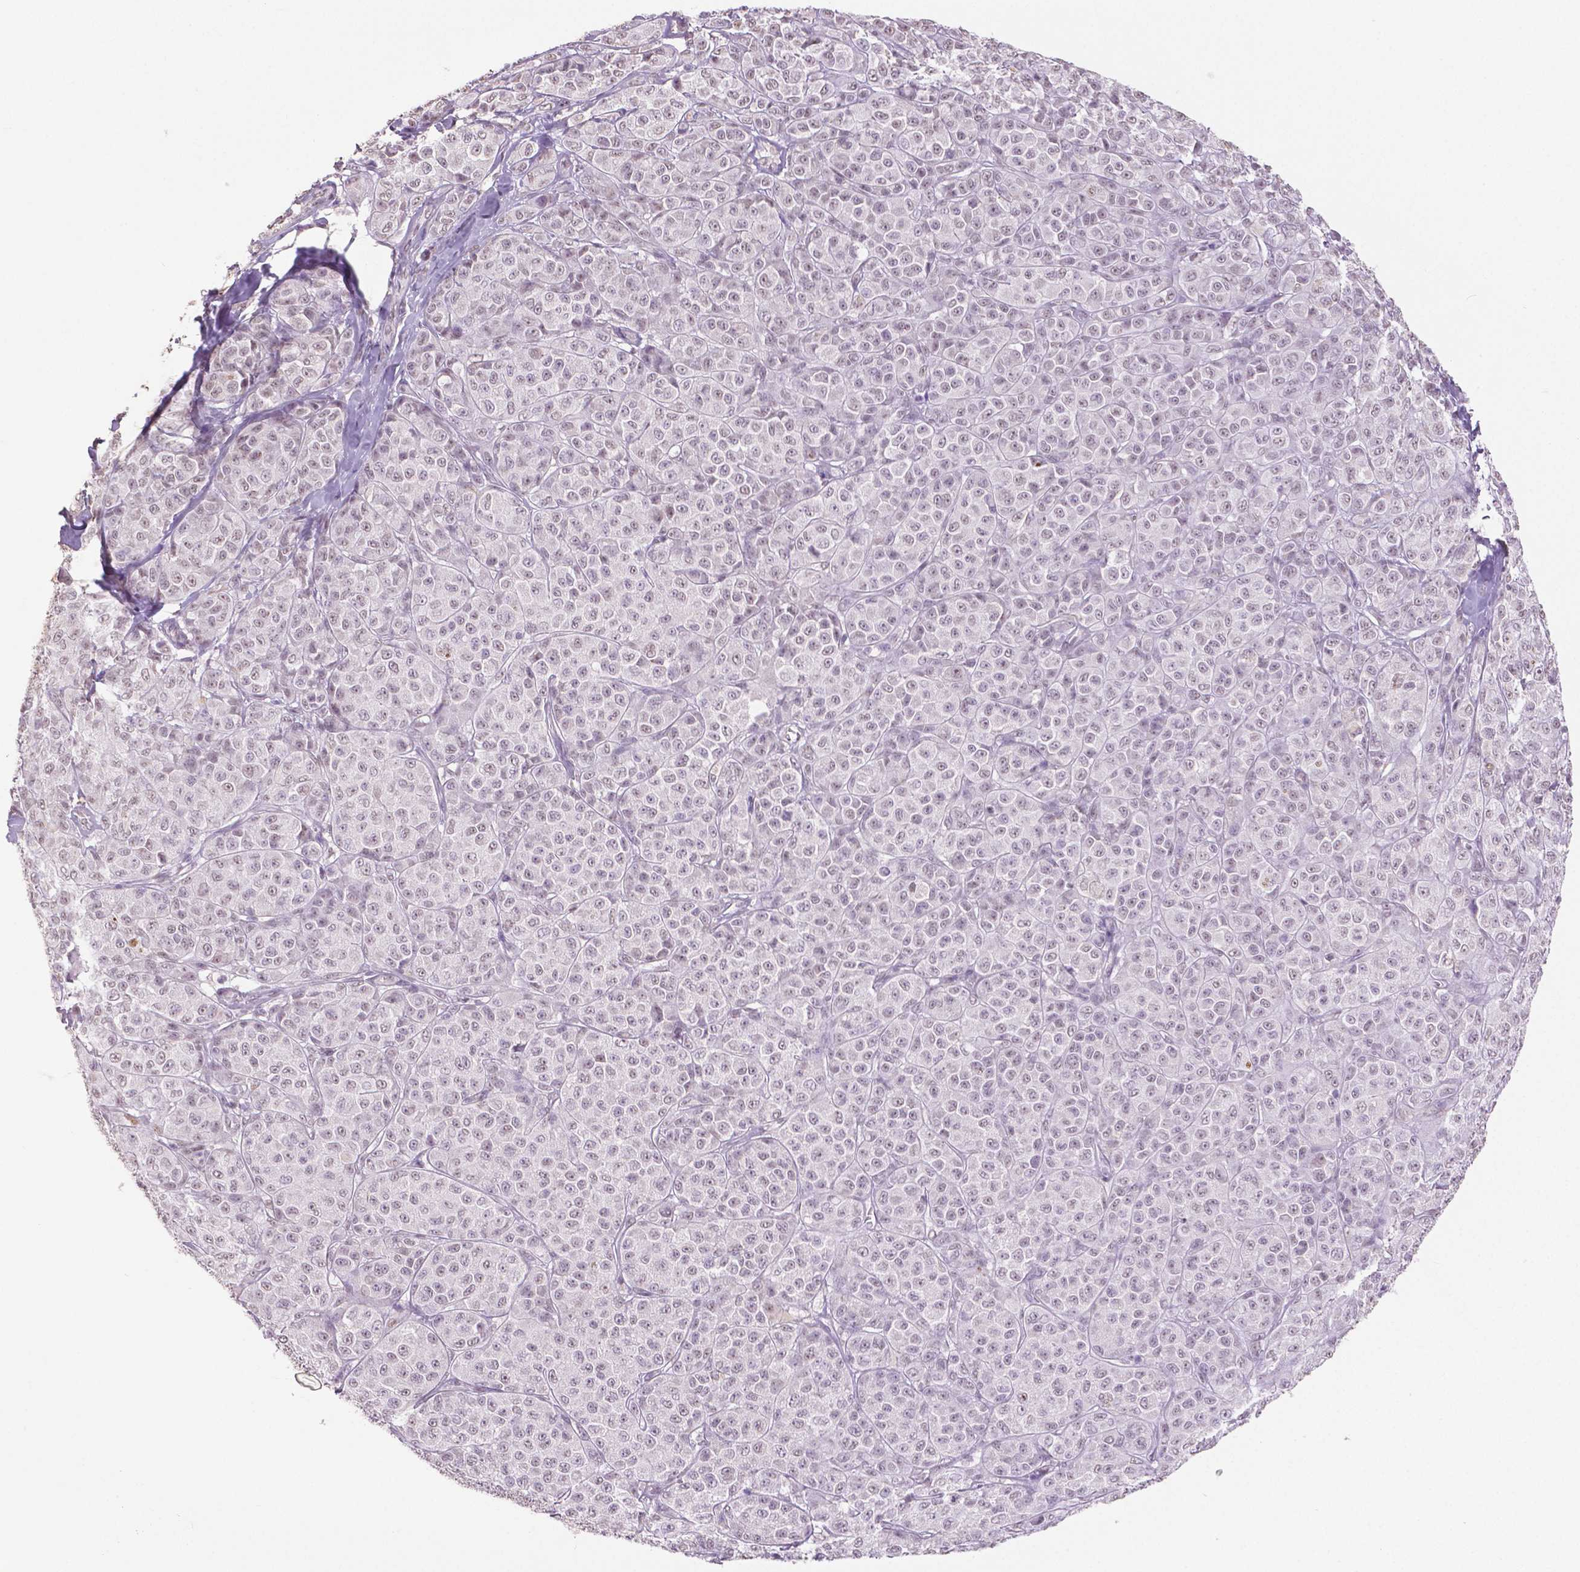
{"staining": {"intensity": "negative", "quantity": "none", "location": "none"}, "tissue": "melanoma", "cell_type": "Tumor cells", "image_type": "cancer", "snomed": [{"axis": "morphology", "description": "Malignant melanoma, NOS"}, {"axis": "topography", "description": "Skin"}], "caption": "Malignant melanoma was stained to show a protein in brown. There is no significant positivity in tumor cells.", "gene": "IGF2BP1", "patient": {"sex": "male", "age": 89}}